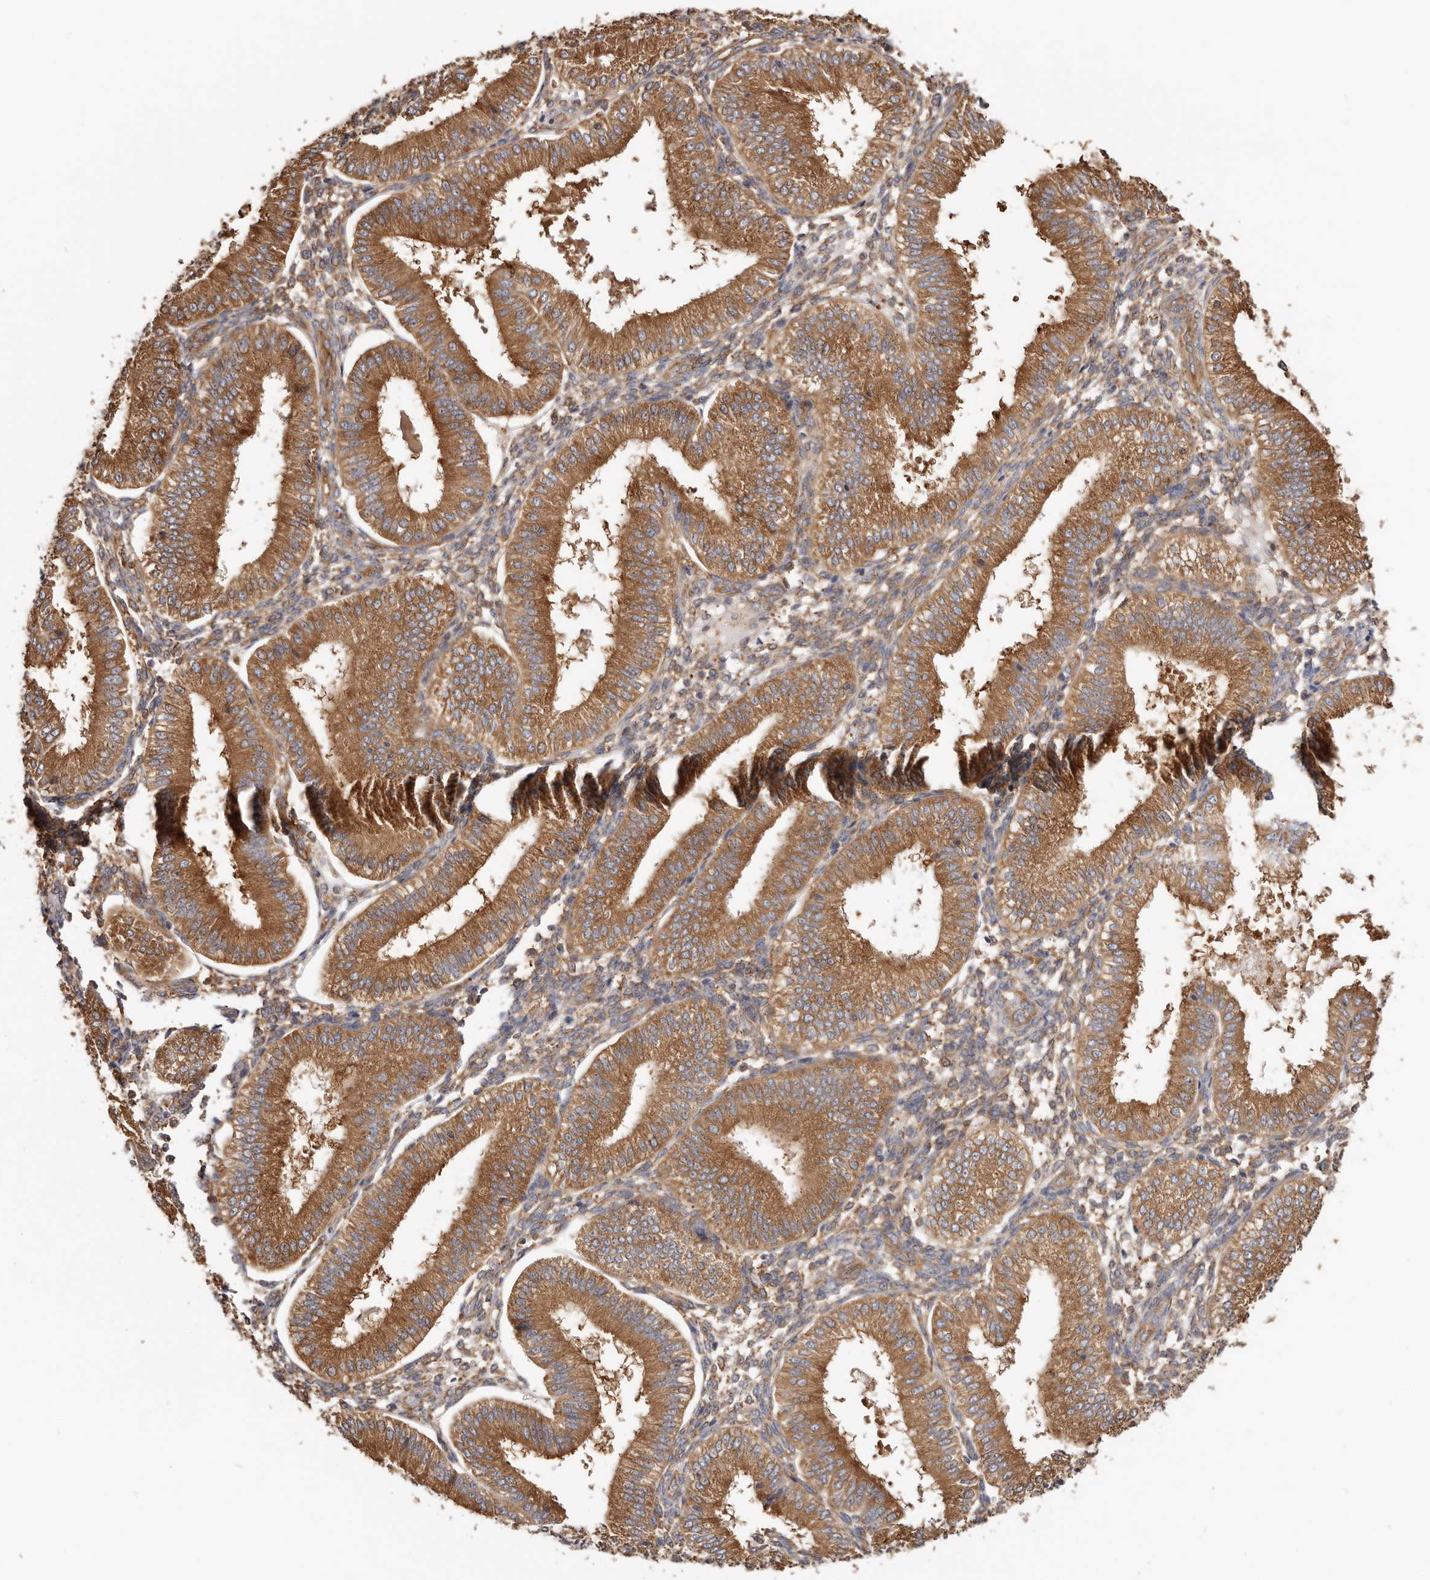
{"staining": {"intensity": "moderate", "quantity": ">75%", "location": "cytoplasmic/membranous"}, "tissue": "endometrium", "cell_type": "Cells in endometrial stroma", "image_type": "normal", "snomed": [{"axis": "morphology", "description": "Normal tissue, NOS"}, {"axis": "topography", "description": "Endometrium"}], "caption": "About >75% of cells in endometrial stroma in unremarkable human endometrium display moderate cytoplasmic/membranous protein expression as visualized by brown immunohistochemical staining.", "gene": "EPRS1", "patient": {"sex": "female", "age": 39}}